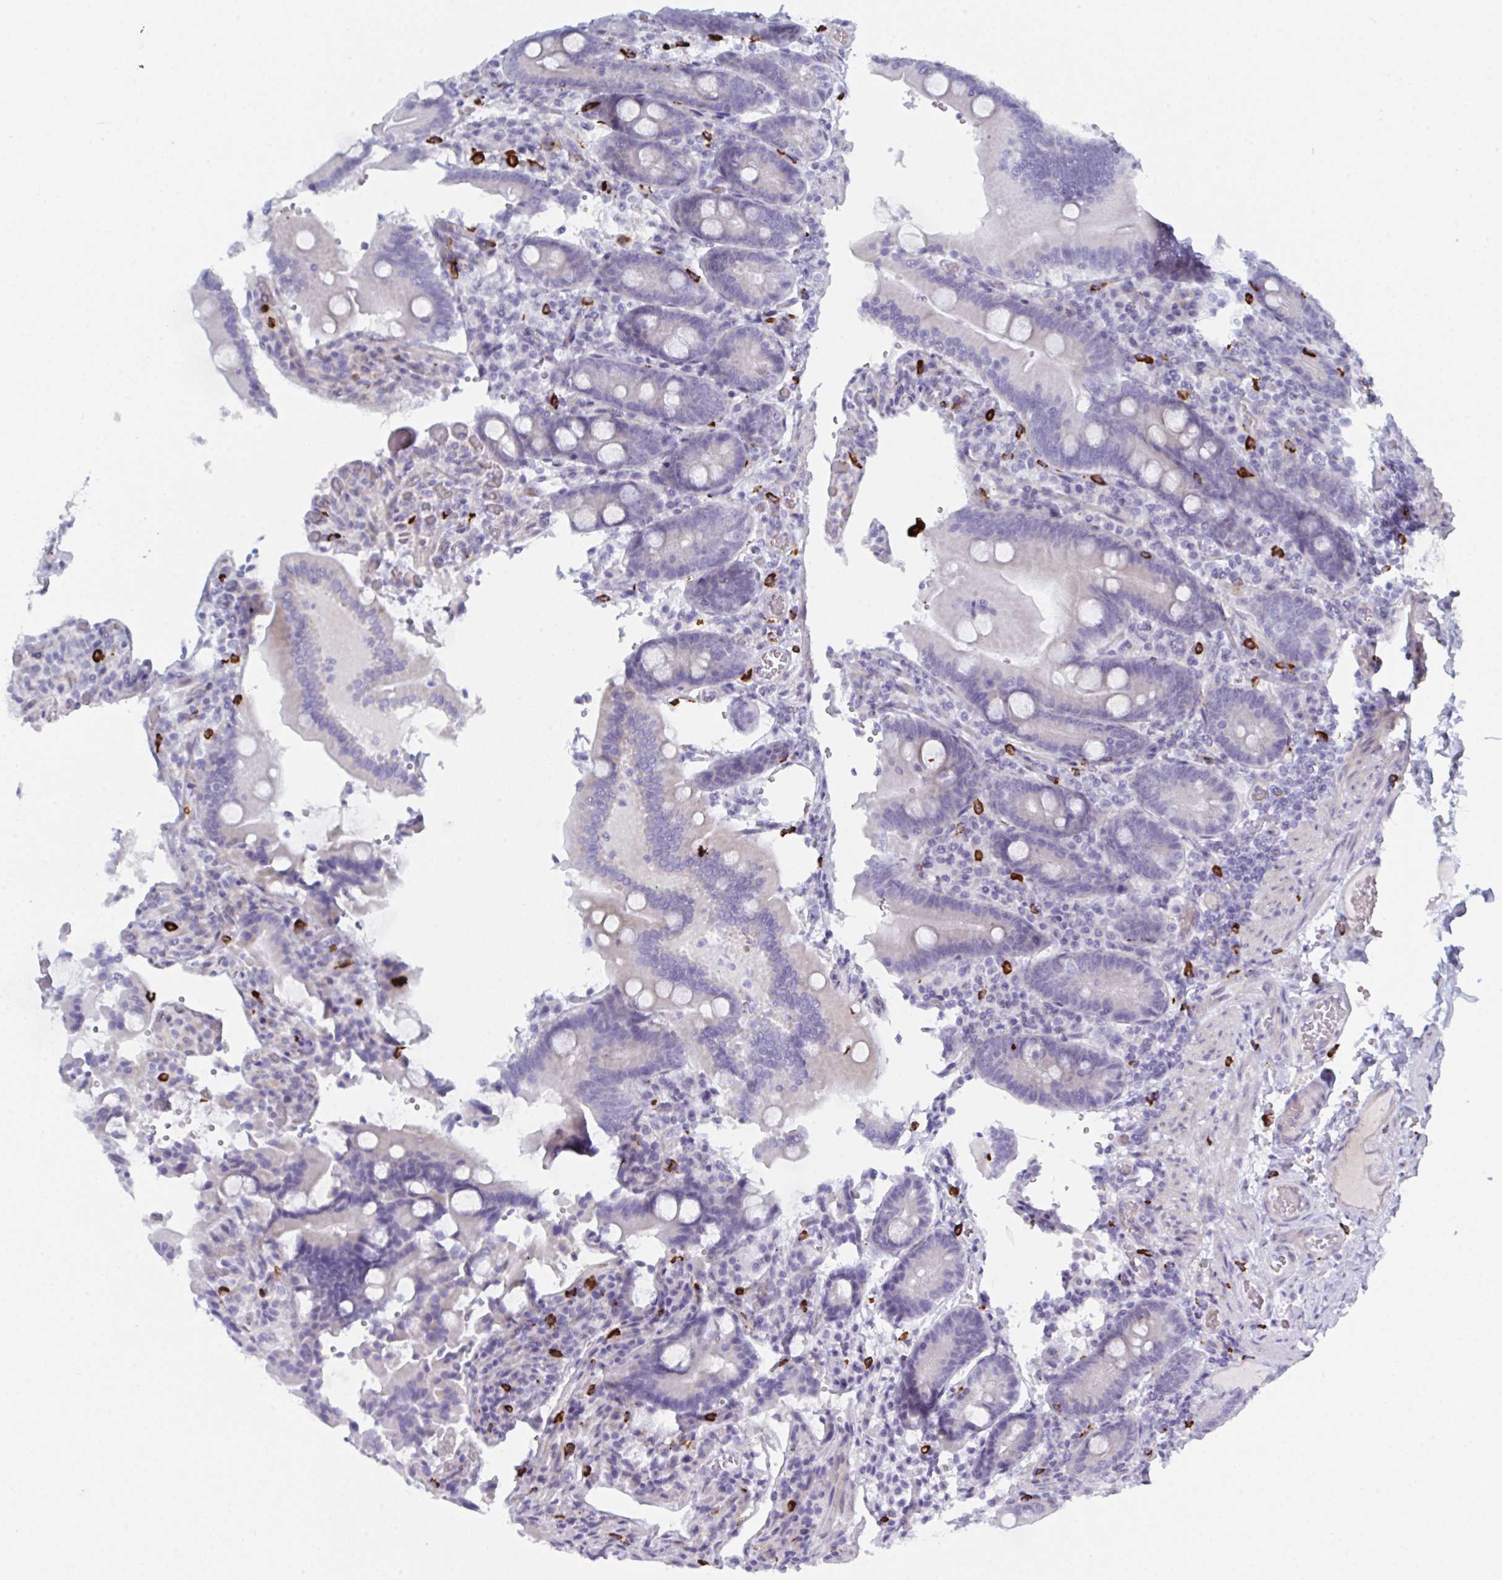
{"staining": {"intensity": "weak", "quantity": "<25%", "location": "cytoplasmic/membranous"}, "tissue": "duodenum", "cell_type": "Glandular cells", "image_type": "normal", "snomed": [{"axis": "morphology", "description": "Normal tissue, NOS"}, {"axis": "topography", "description": "Duodenum"}], "caption": "High magnification brightfield microscopy of benign duodenum stained with DAB (brown) and counterstained with hematoxylin (blue): glandular cells show no significant staining. (Stains: DAB immunohistochemistry with hematoxylin counter stain, Microscopy: brightfield microscopy at high magnification).", "gene": "ZNF684", "patient": {"sex": "female", "age": 62}}